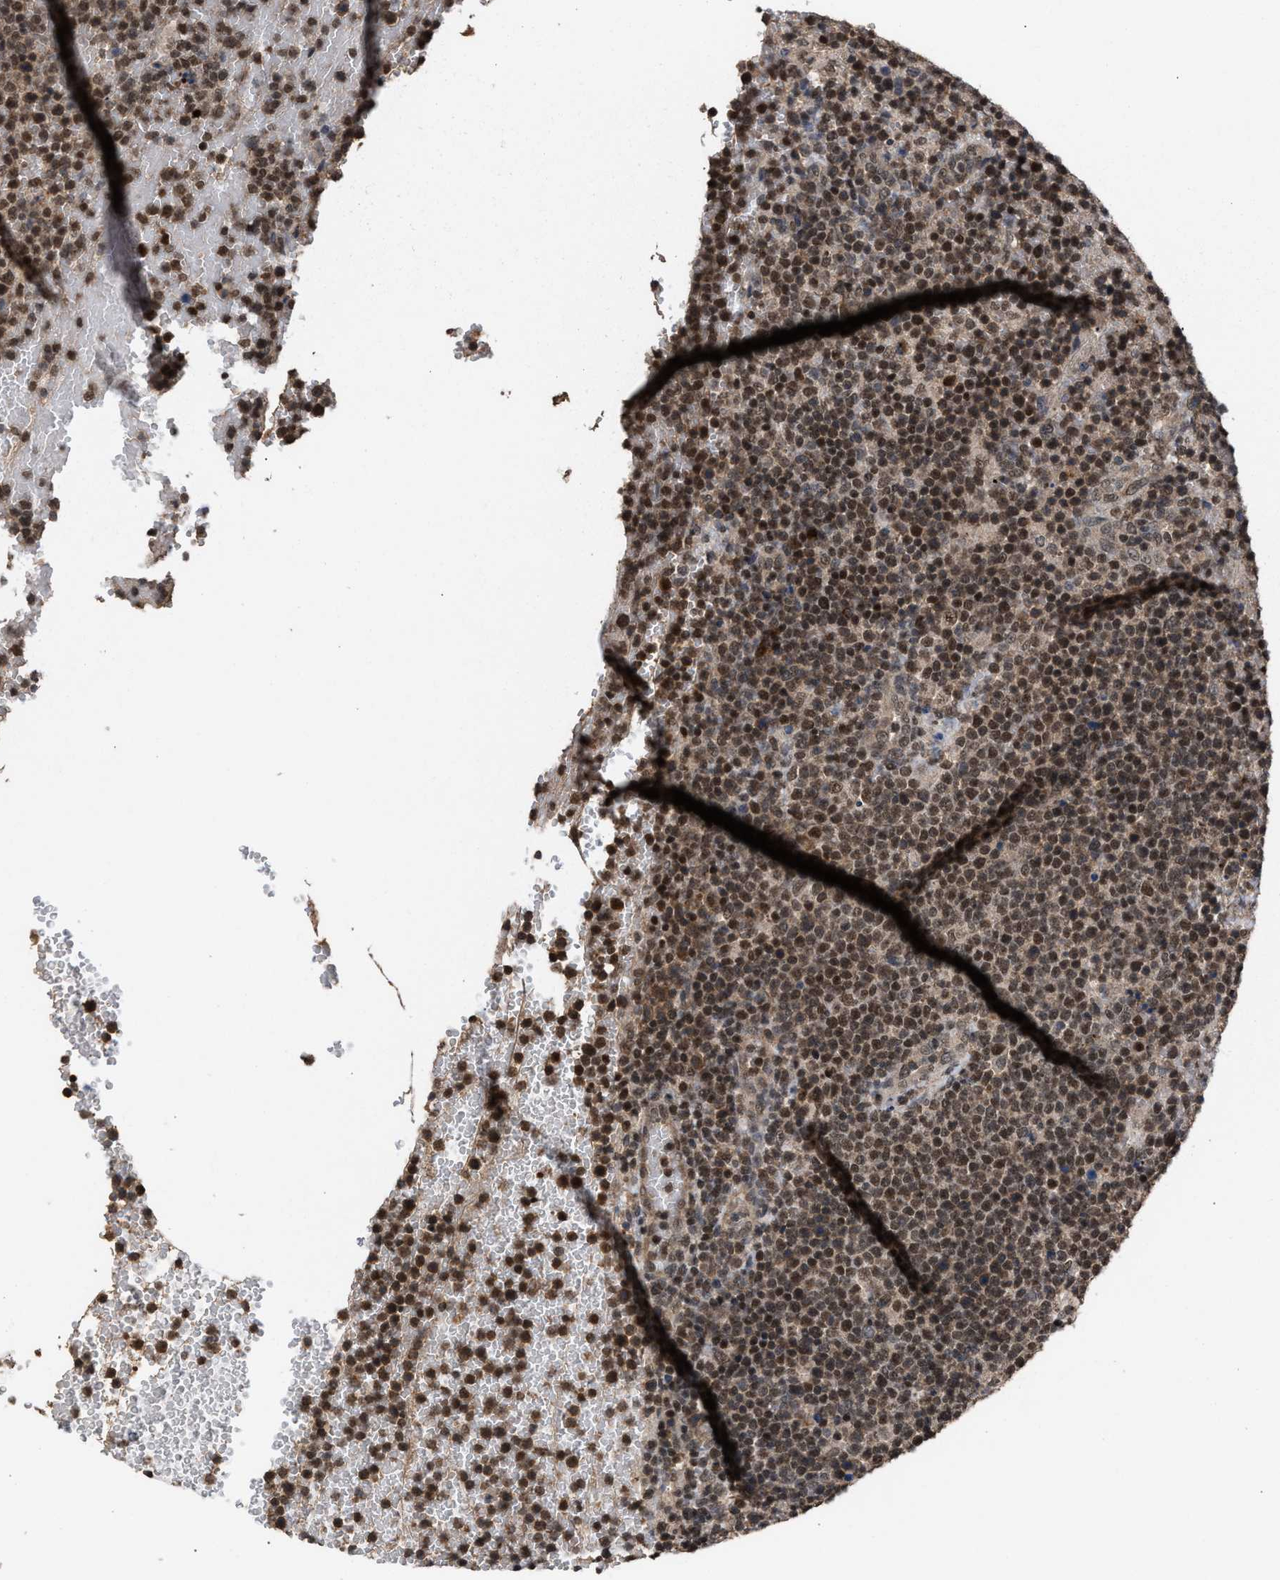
{"staining": {"intensity": "moderate", "quantity": ">75%", "location": "nuclear"}, "tissue": "lymphoma", "cell_type": "Tumor cells", "image_type": "cancer", "snomed": [{"axis": "morphology", "description": "Malignant lymphoma, non-Hodgkin's type, High grade"}, {"axis": "topography", "description": "Lymph node"}], "caption": "Brown immunohistochemical staining in human high-grade malignant lymphoma, non-Hodgkin's type reveals moderate nuclear expression in approximately >75% of tumor cells.", "gene": "C9orf78", "patient": {"sex": "male", "age": 61}}